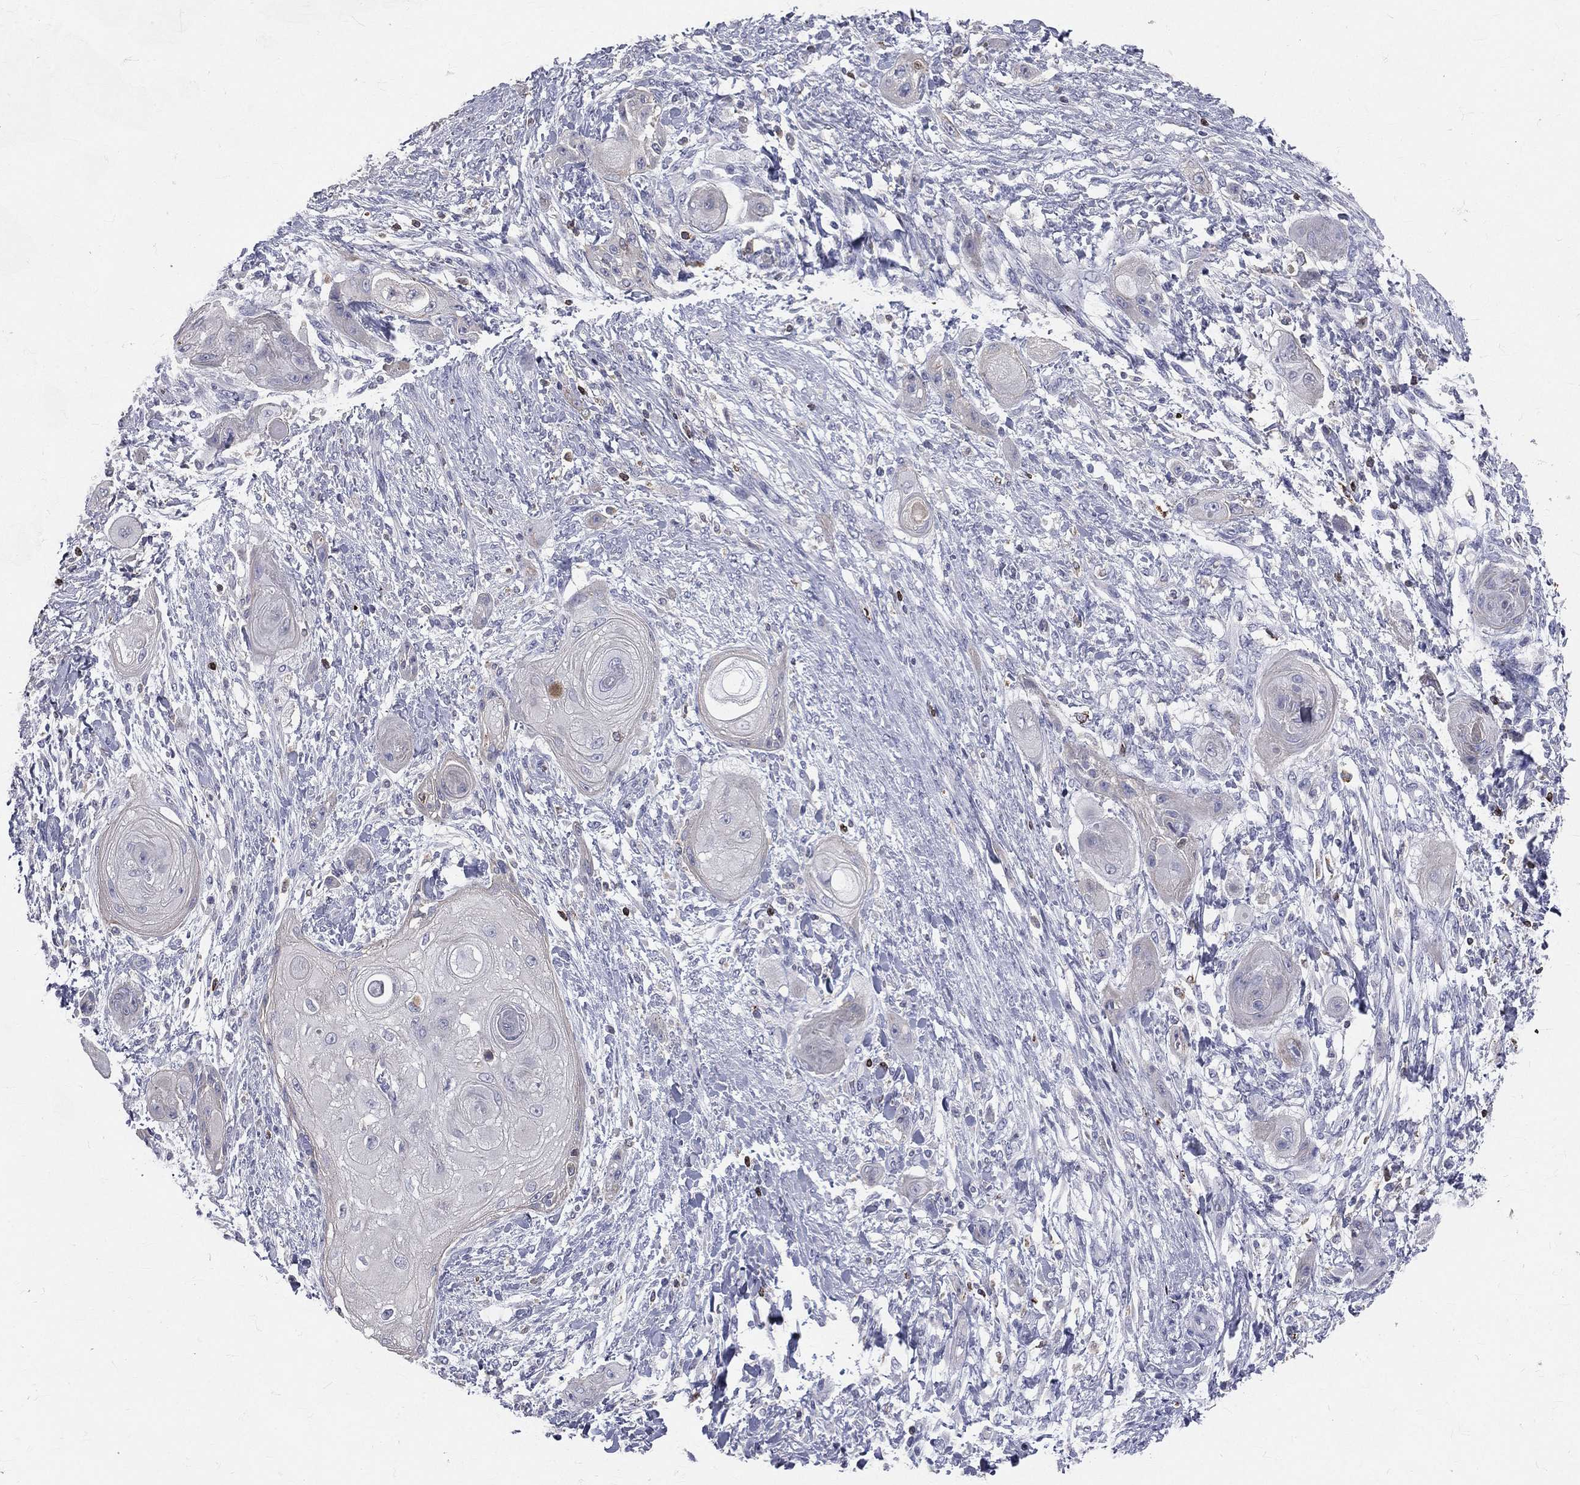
{"staining": {"intensity": "negative", "quantity": "none", "location": "none"}, "tissue": "skin cancer", "cell_type": "Tumor cells", "image_type": "cancer", "snomed": [{"axis": "morphology", "description": "Squamous cell carcinoma, NOS"}, {"axis": "topography", "description": "Skin"}], "caption": "Immunohistochemistry image of neoplastic tissue: human skin cancer stained with DAB (3,3'-diaminobenzidine) exhibits no significant protein expression in tumor cells.", "gene": "CTSW", "patient": {"sex": "male", "age": 62}}